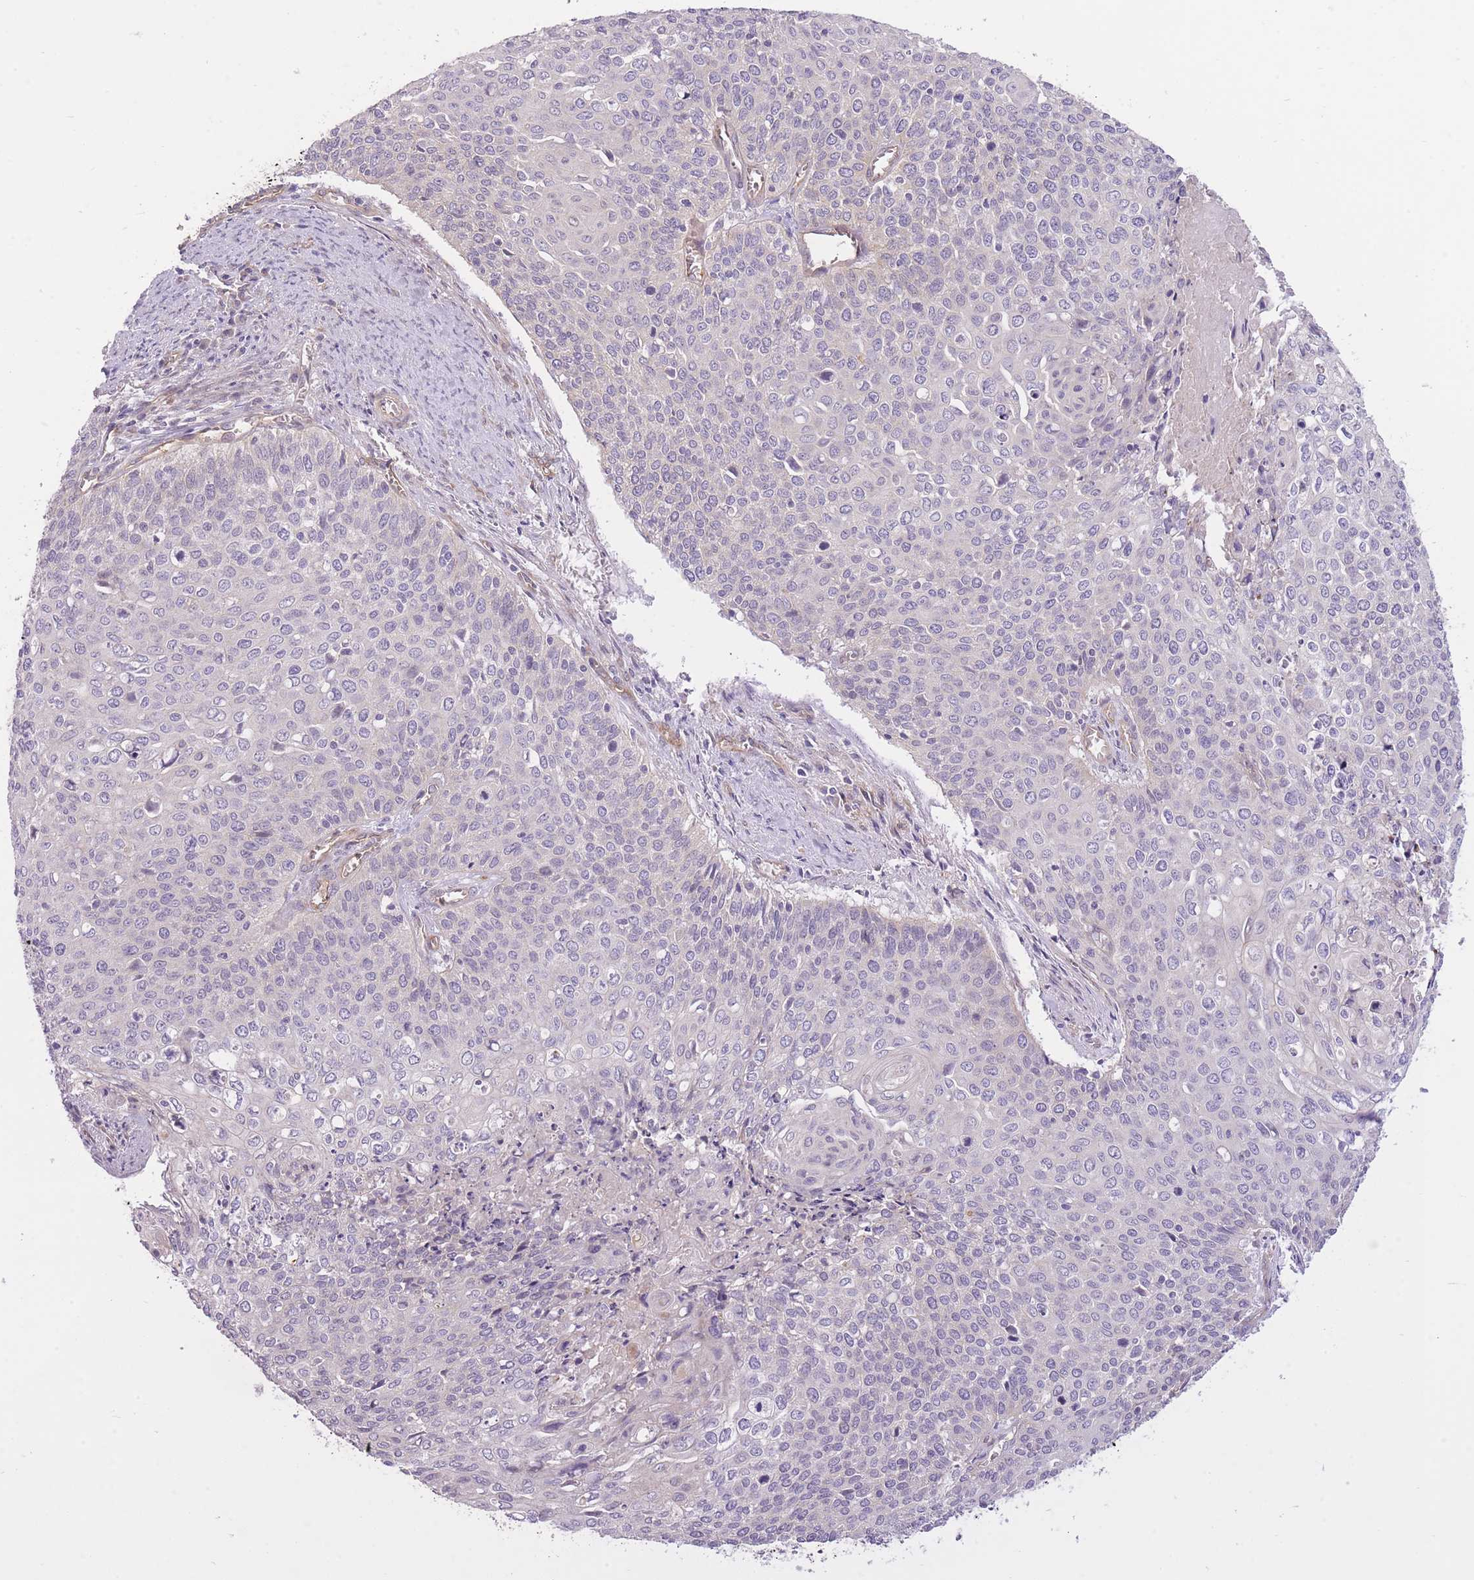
{"staining": {"intensity": "negative", "quantity": "none", "location": "none"}, "tissue": "cervical cancer", "cell_type": "Tumor cells", "image_type": "cancer", "snomed": [{"axis": "morphology", "description": "Squamous cell carcinoma, NOS"}, {"axis": "topography", "description": "Cervix"}], "caption": "There is no significant positivity in tumor cells of cervical cancer (squamous cell carcinoma).", "gene": "REV1", "patient": {"sex": "female", "age": 39}}